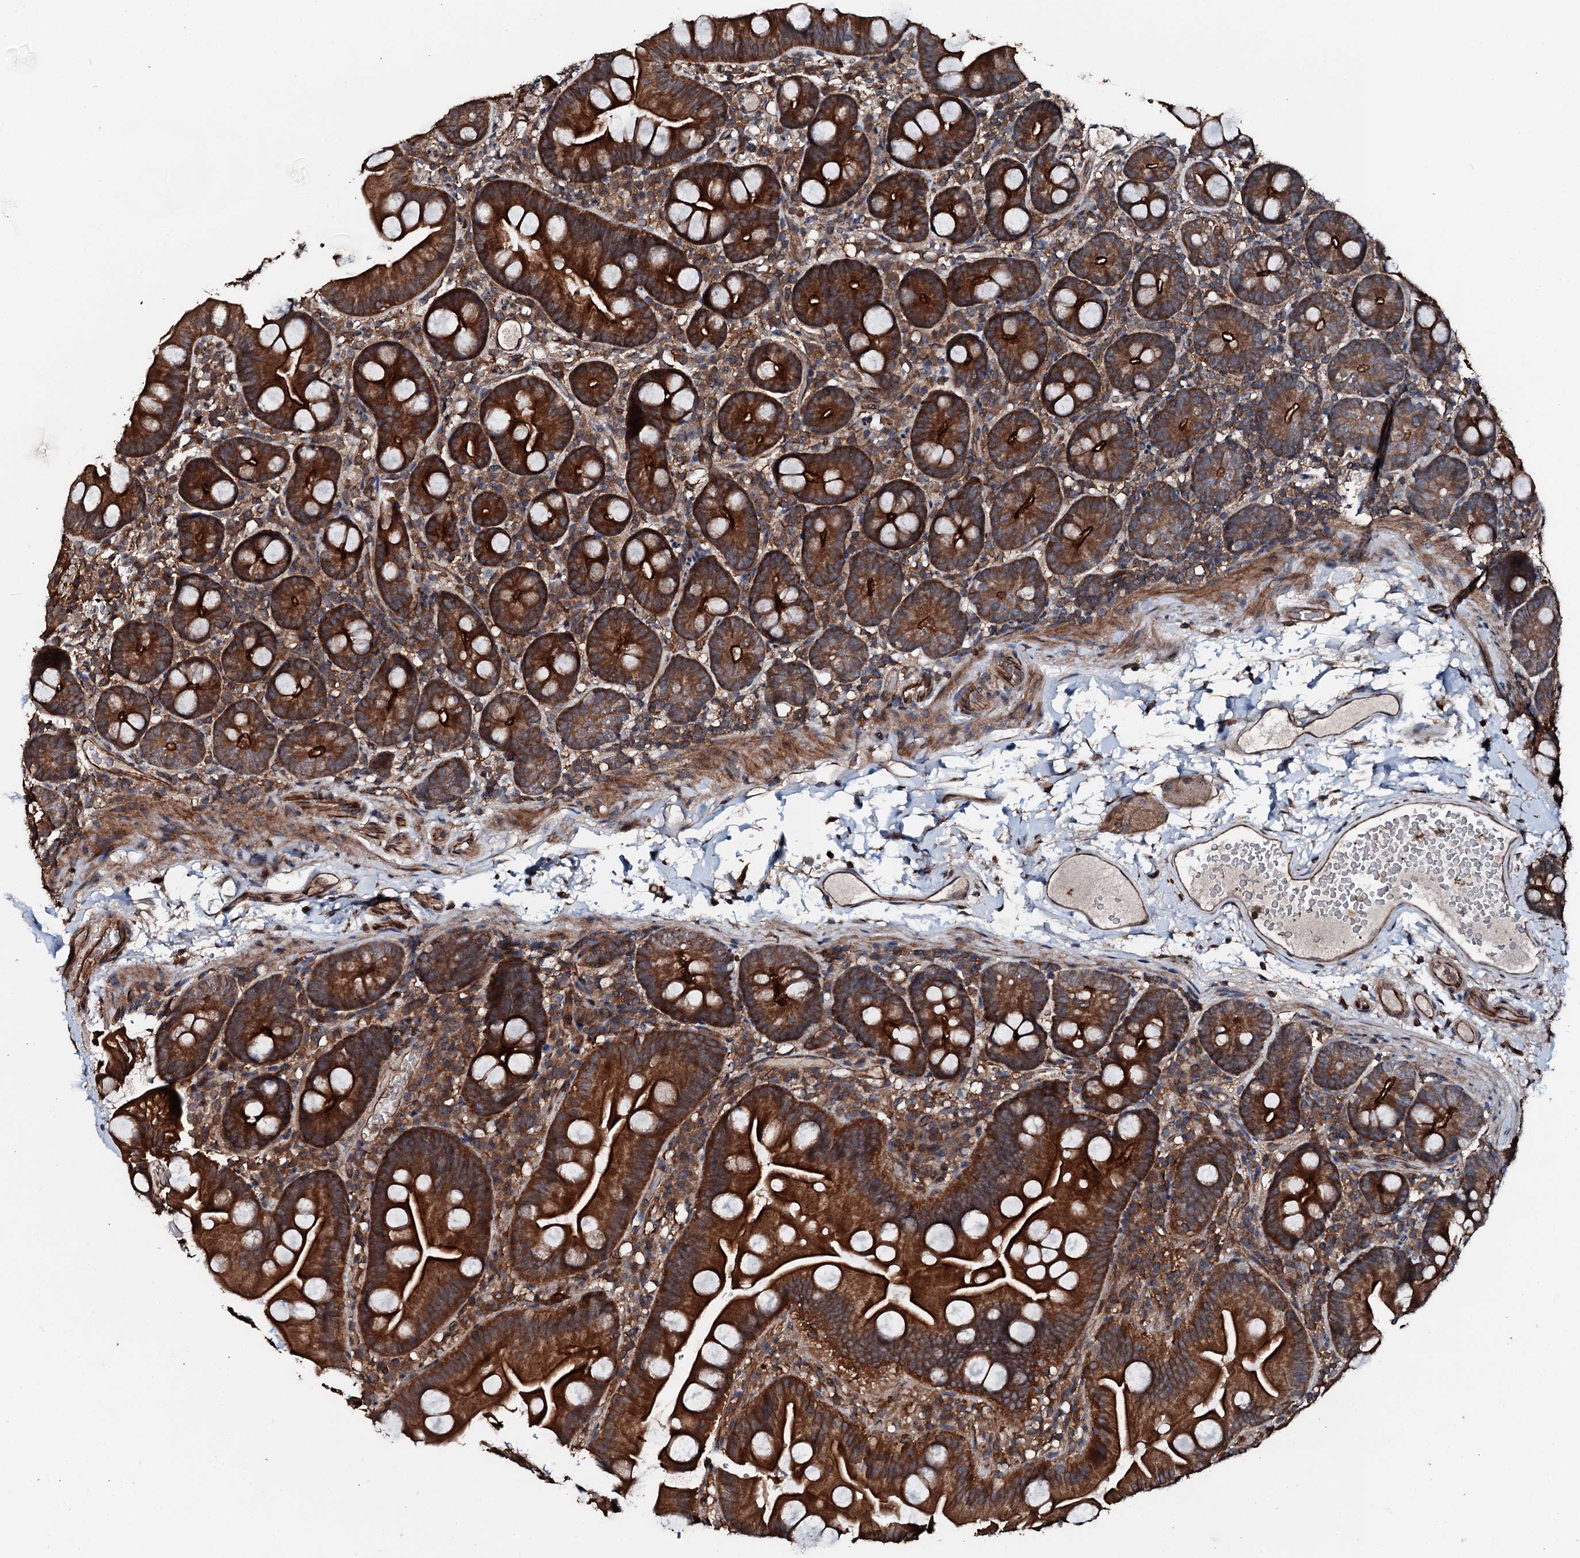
{"staining": {"intensity": "strong", "quantity": ">75%", "location": "cytoplasmic/membranous"}, "tissue": "small intestine", "cell_type": "Glandular cells", "image_type": "normal", "snomed": [{"axis": "morphology", "description": "Normal tissue, NOS"}, {"axis": "topography", "description": "Small intestine"}], "caption": "Protein positivity by IHC shows strong cytoplasmic/membranous positivity in about >75% of glandular cells in benign small intestine. The protein of interest is stained brown, and the nuclei are stained in blue (DAB (3,3'-diaminobenzidine) IHC with brightfield microscopy, high magnification).", "gene": "FGD4", "patient": {"sex": "female", "age": 68}}